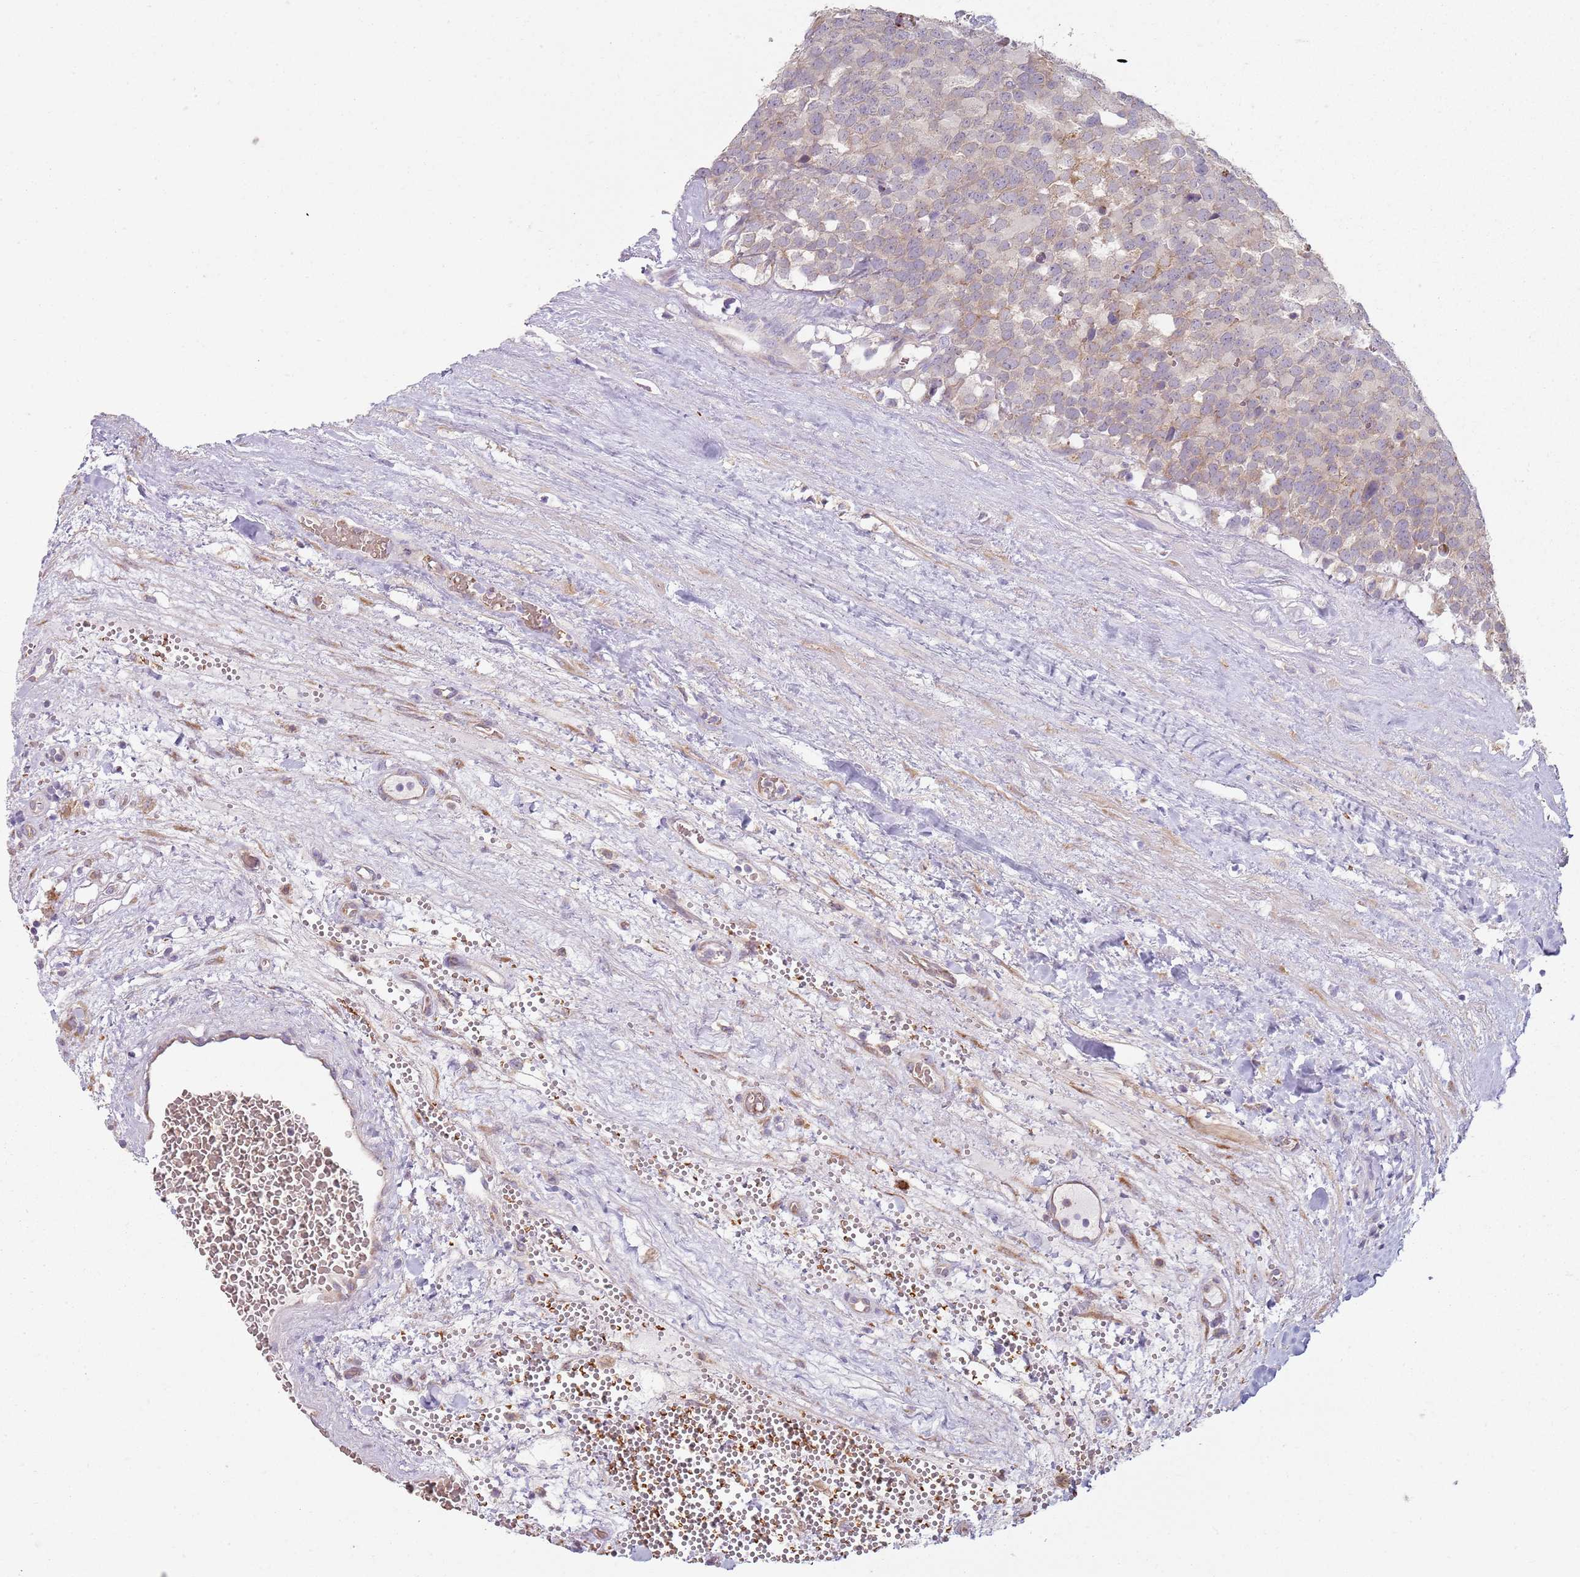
{"staining": {"intensity": "weak", "quantity": "<25%", "location": "cytoplasmic/membranous"}, "tissue": "testis cancer", "cell_type": "Tumor cells", "image_type": "cancer", "snomed": [{"axis": "morphology", "description": "Seminoma, NOS"}, {"axis": "topography", "description": "Testis"}], "caption": "Tumor cells show no significant positivity in testis cancer (seminoma).", "gene": "SPATA2", "patient": {"sex": "male", "age": 71}}